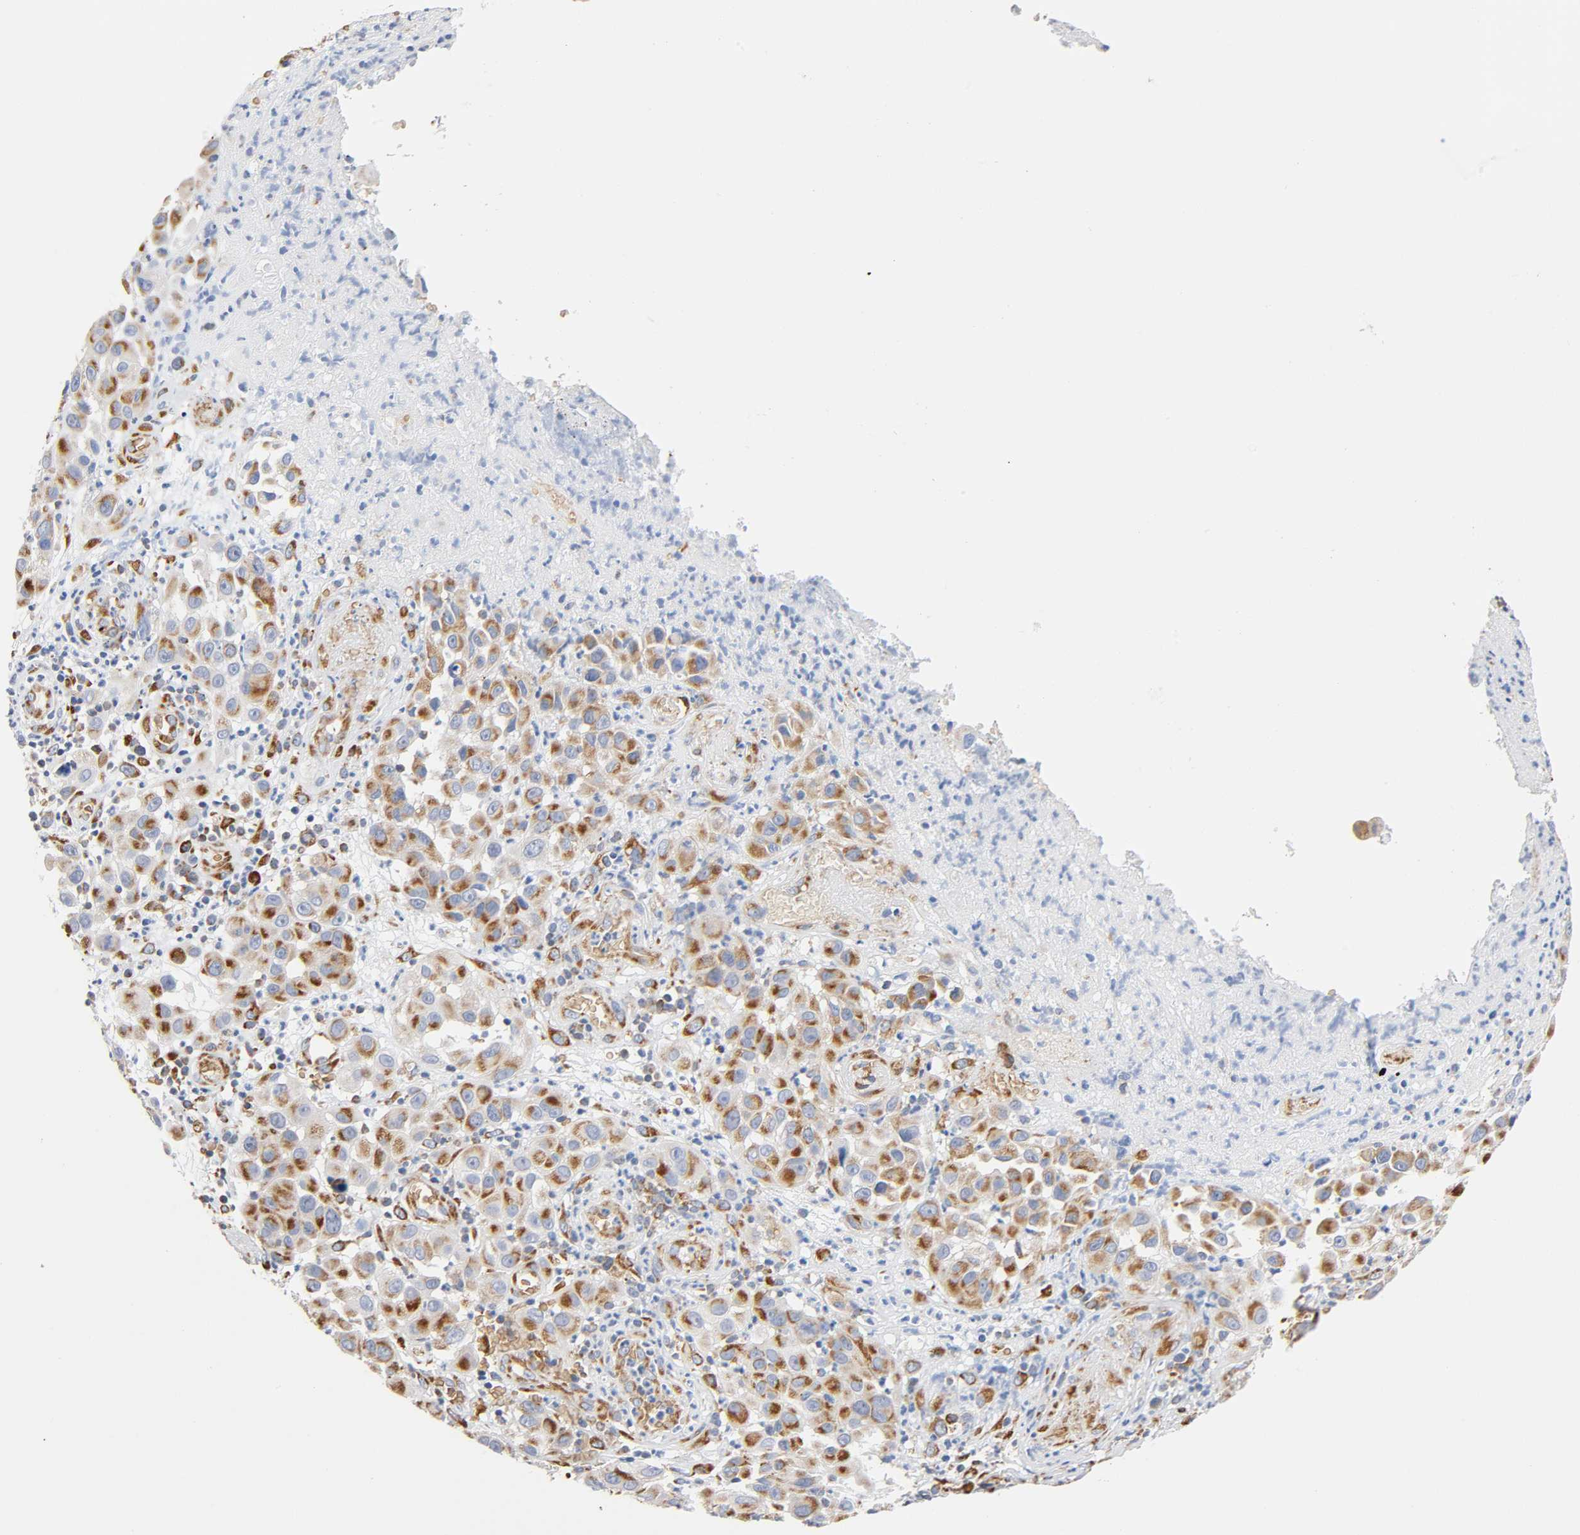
{"staining": {"intensity": "moderate", "quantity": ">75%", "location": "cytoplasmic/membranous"}, "tissue": "melanoma", "cell_type": "Tumor cells", "image_type": "cancer", "snomed": [{"axis": "morphology", "description": "Malignant melanoma, NOS"}, {"axis": "topography", "description": "Skin"}], "caption": "Melanoma stained with IHC shows moderate cytoplasmic/membranous expression in approximately >75% of tumor cells.", "gene": "UCKL1", "patient": {"sex": "female", "age": 21}}